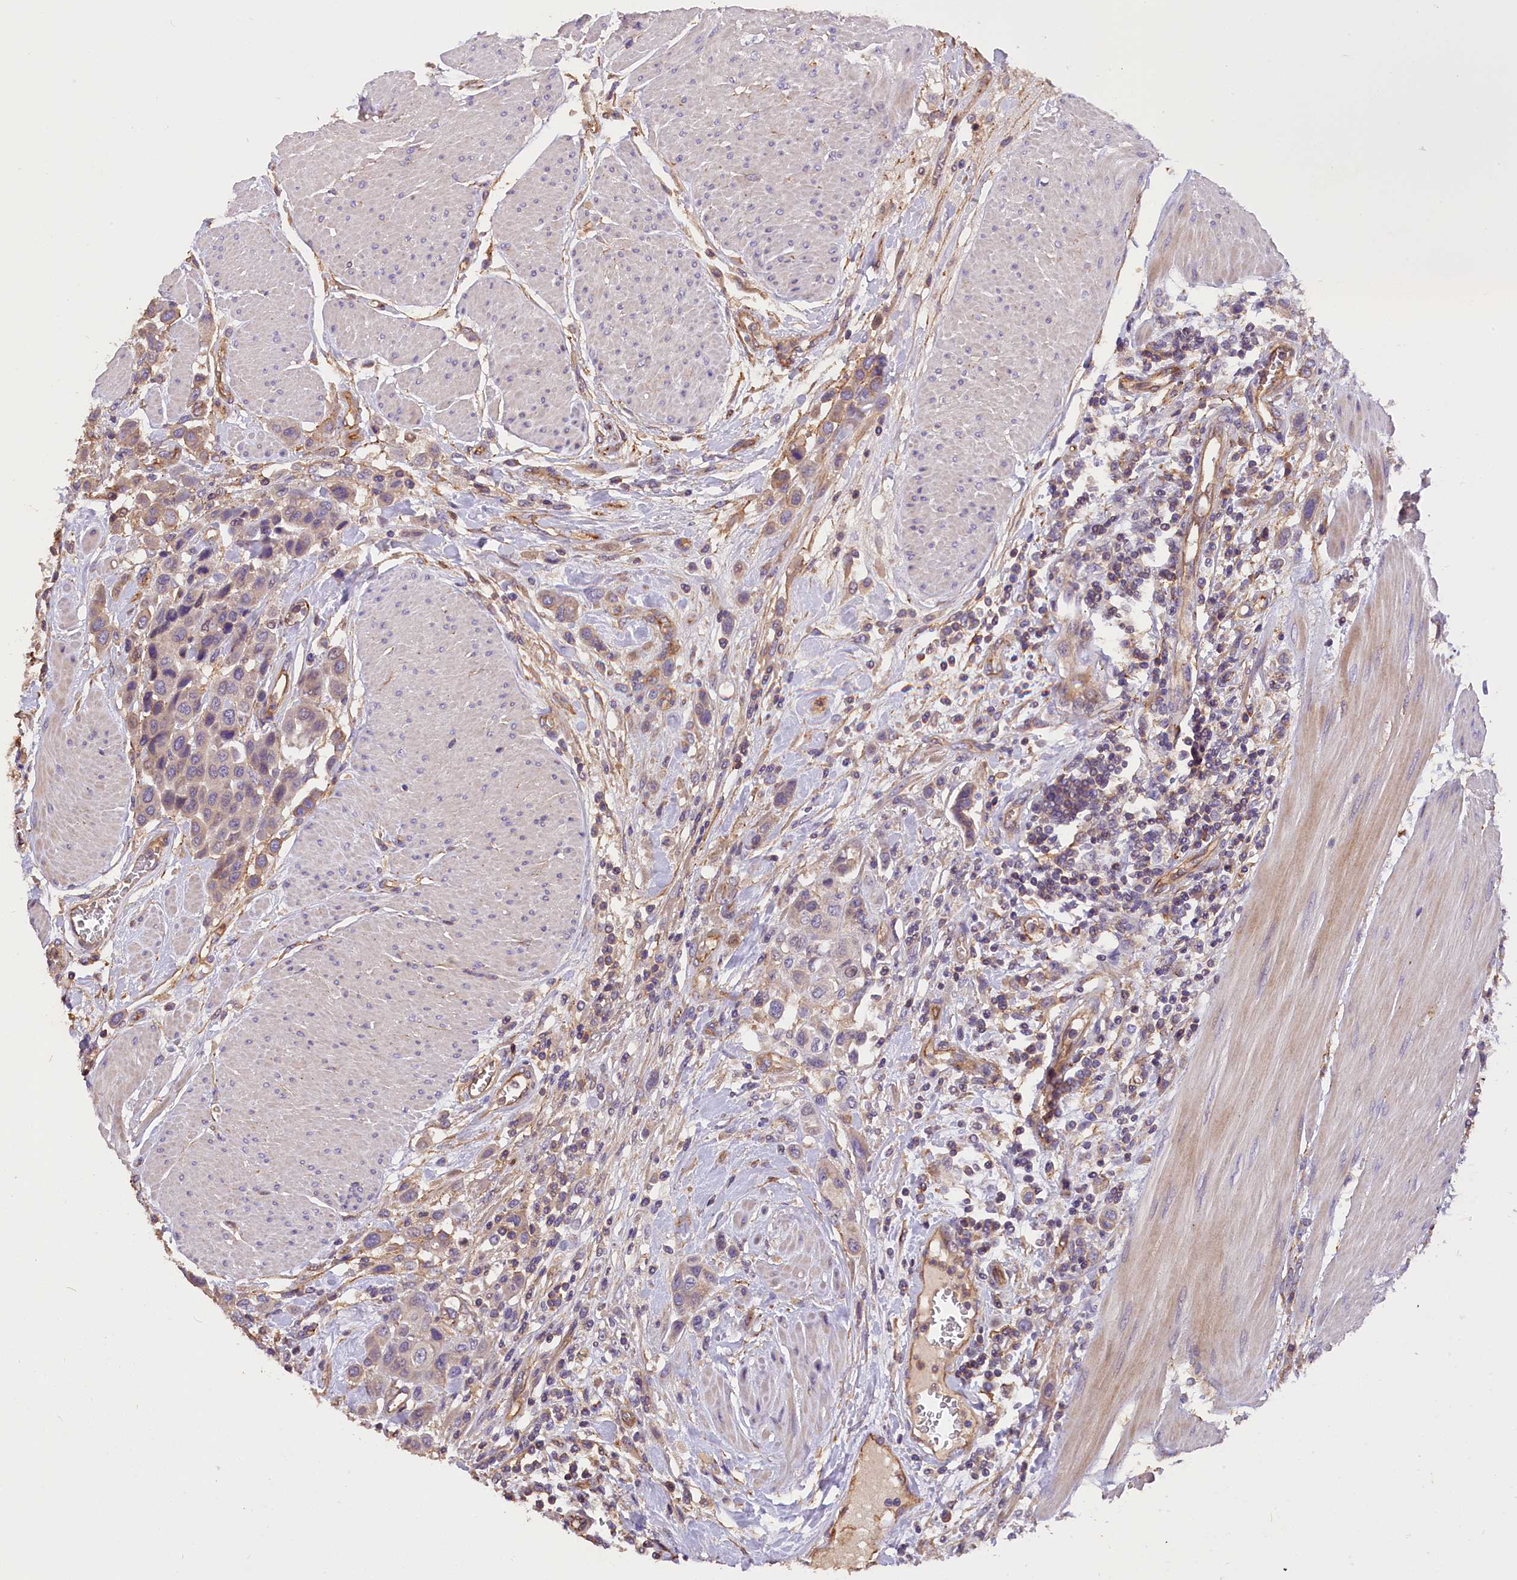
{"staining": {"intensity": "weak", "quantity": "25%-75%", "location": "cytoplasmic/membranous"}, "tissue": "urothelial cancer", "cell_type": "Tumor cells", "image_type": "cancer", "snomed": [{"axis": "morphology", "description": "Urothelial carcinoma, High grade"}, {"axis": "topography", "description": "Urinary bladder"}], "caption": "IHC histopathology image of neoplastic tissue: human urothelial carcinoma (high-grade) stained using IHC demonstrates low levels of weak protein expression localized specifically in the cytoplasmic/membranous of tumor cells, appearing as a cytoplasmic/membranous brown color.", "gene": "ERMARD", "patient": {"sex": "male", "age": 50}}